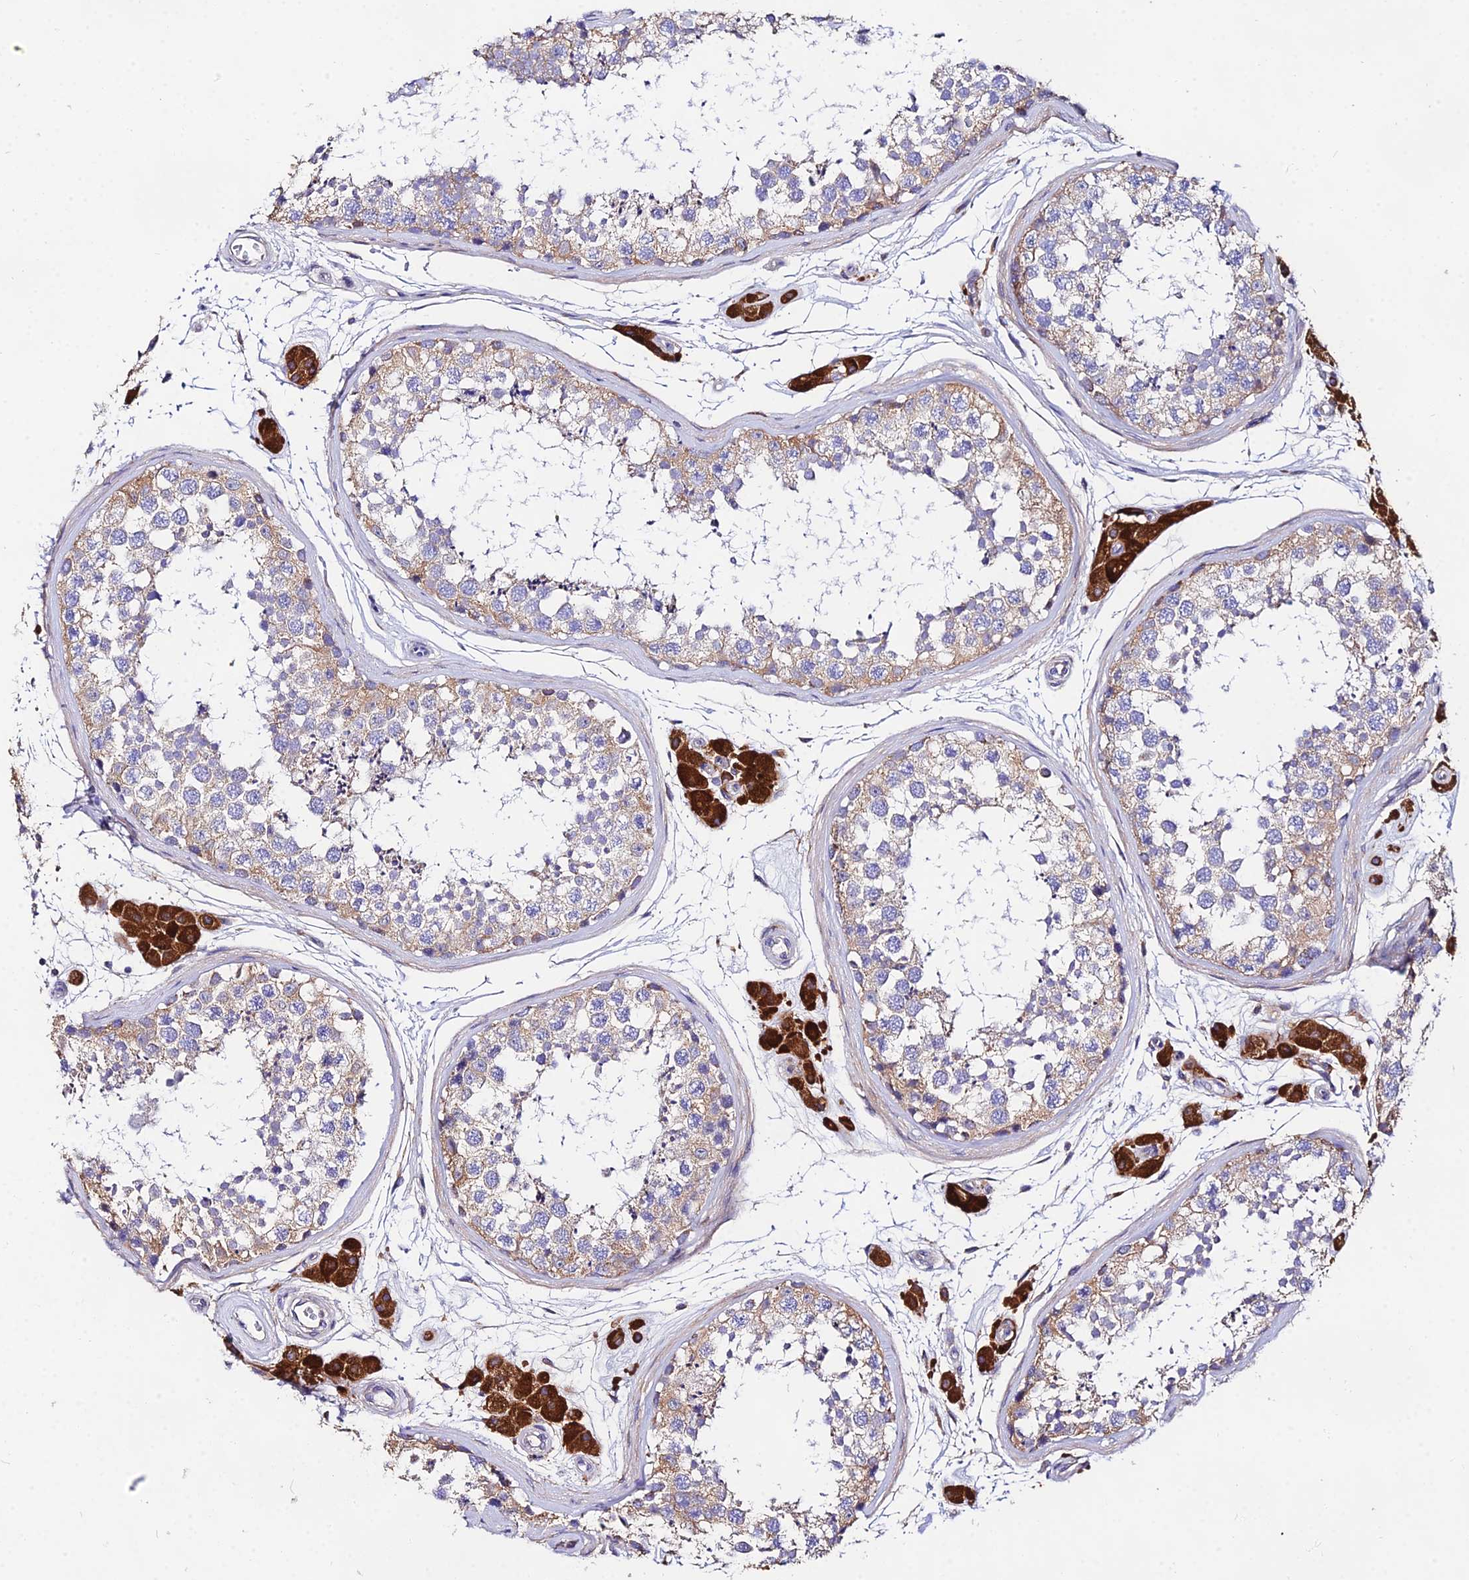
{"staining": {"intensity": "moderate", "quantity": "25%-75%", "location": "cytoplasmic/membranous"}, "tissue": "testis", "cell_type": "Cells in seminiferous ducts", "image_type": "normal", "snomed": [{"axis": "morphology", "description": "Normal tissue, NOS"}, {"axis": "topography", "description": "Testis"}], "caption": "Moderate cytoplasmic/membranous positivity for a protein is identified in about 25%-75% of cells in seminiferous ducts of benign testis using IHC.", "gene": "PPP2R2A", "patient": {"sex": "male", "age": 56}}